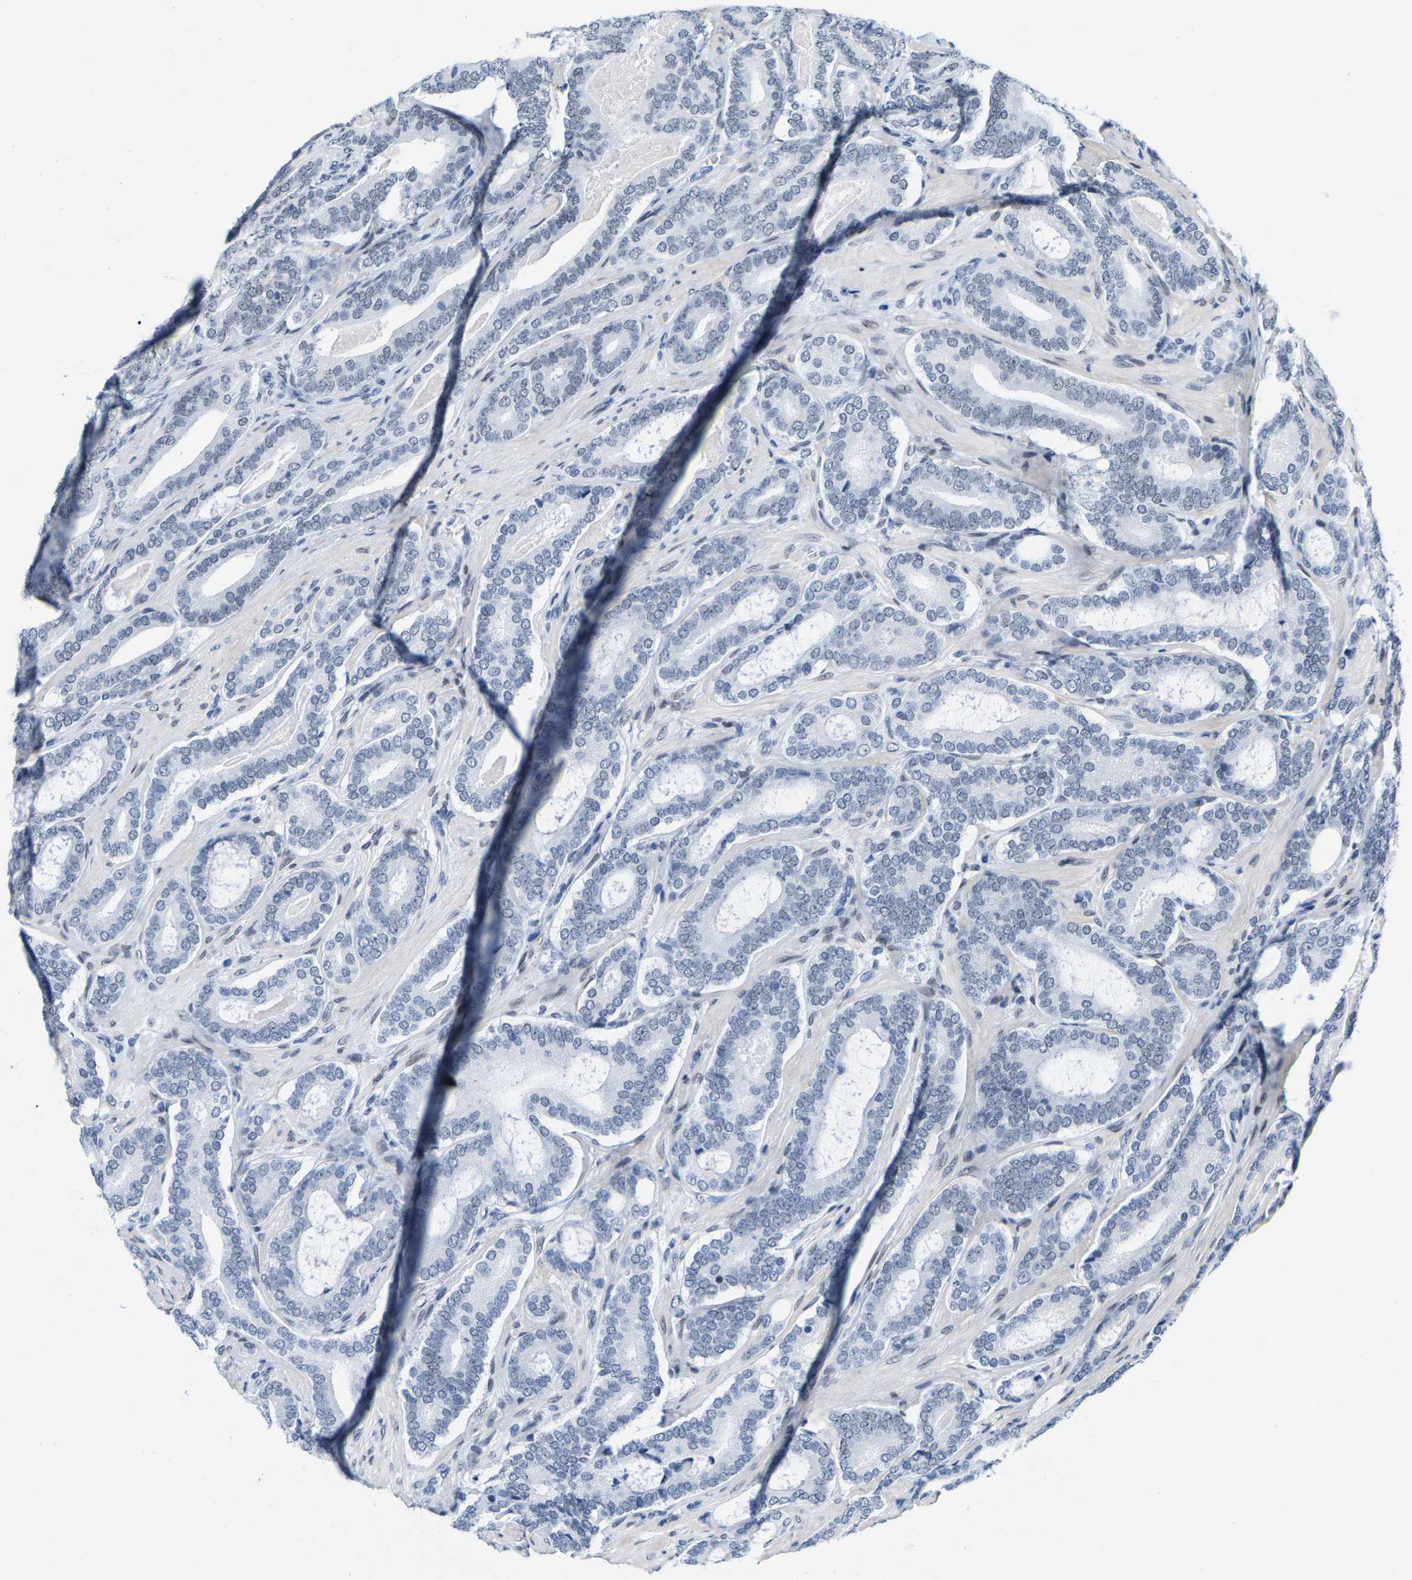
{"staining": {"intensity": "negative", "quantity": "none", "location": "none"}, "tissue": "prostate cancer", "cell_type": "Tumor cells", "image_type": "cancer", "snomed": [{"axis": "morphology", "description": "Adenocarcinoma, High grade"}, {"axis": "topography", "description": "Prostate"}], "caption": "Micrograph shows no significant protein positivity in tumor cells of high-grade adenocarcinoma (prostate). (DAB (3,3'-diaminobenzidine) immunohistochemistry (IHC), high magnification).", "gene": "SETD1B", "patient": {"sex": "male", "age": 60}}